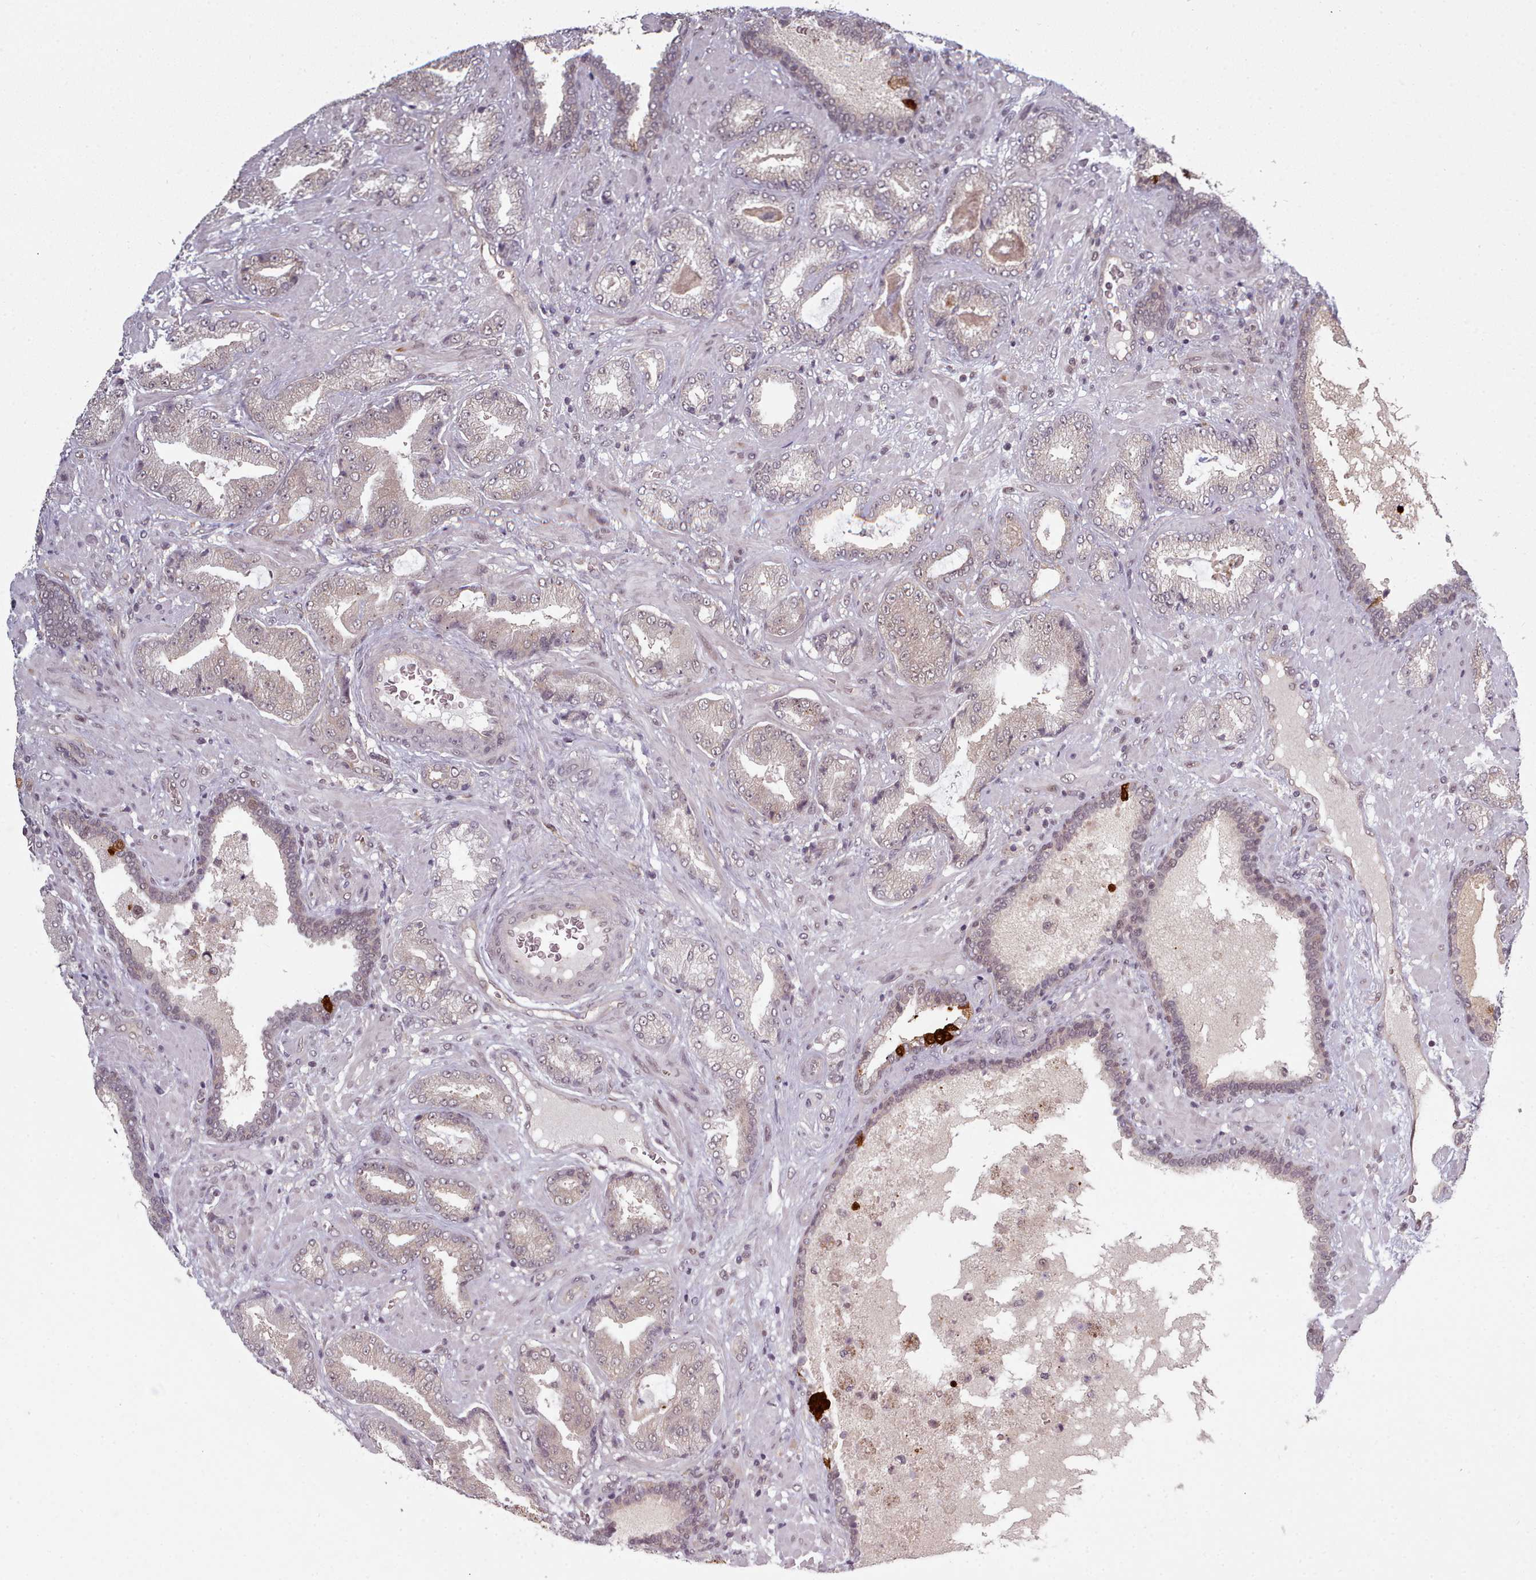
{"staining": {"intensity": "weak", "quantity": "<25%", "location": "cytoplasmic/membranous,nuclear"}, "tissue": "prostate cancer", "cell_type": "Tumor cells", "image_type": "cancer", "snomed": [{"axis": "morphology", "description": "Adenocarcinoma, High grade"}, {"axis": "topography", "description": "Prostate"}], "caption": "DAB (3,3'-diaminobenzidine) immunohistochemical staining of human prostate adenocarcinoma (high-grade) reveals no significant staining in tumor cells. (DAB (3,3'-diaminobenzidine) immunohistochemistry (IHC) with hematoxylin counter stain).", "gene": "DHX8", "patient": {"sex": "male", "age": 68}}